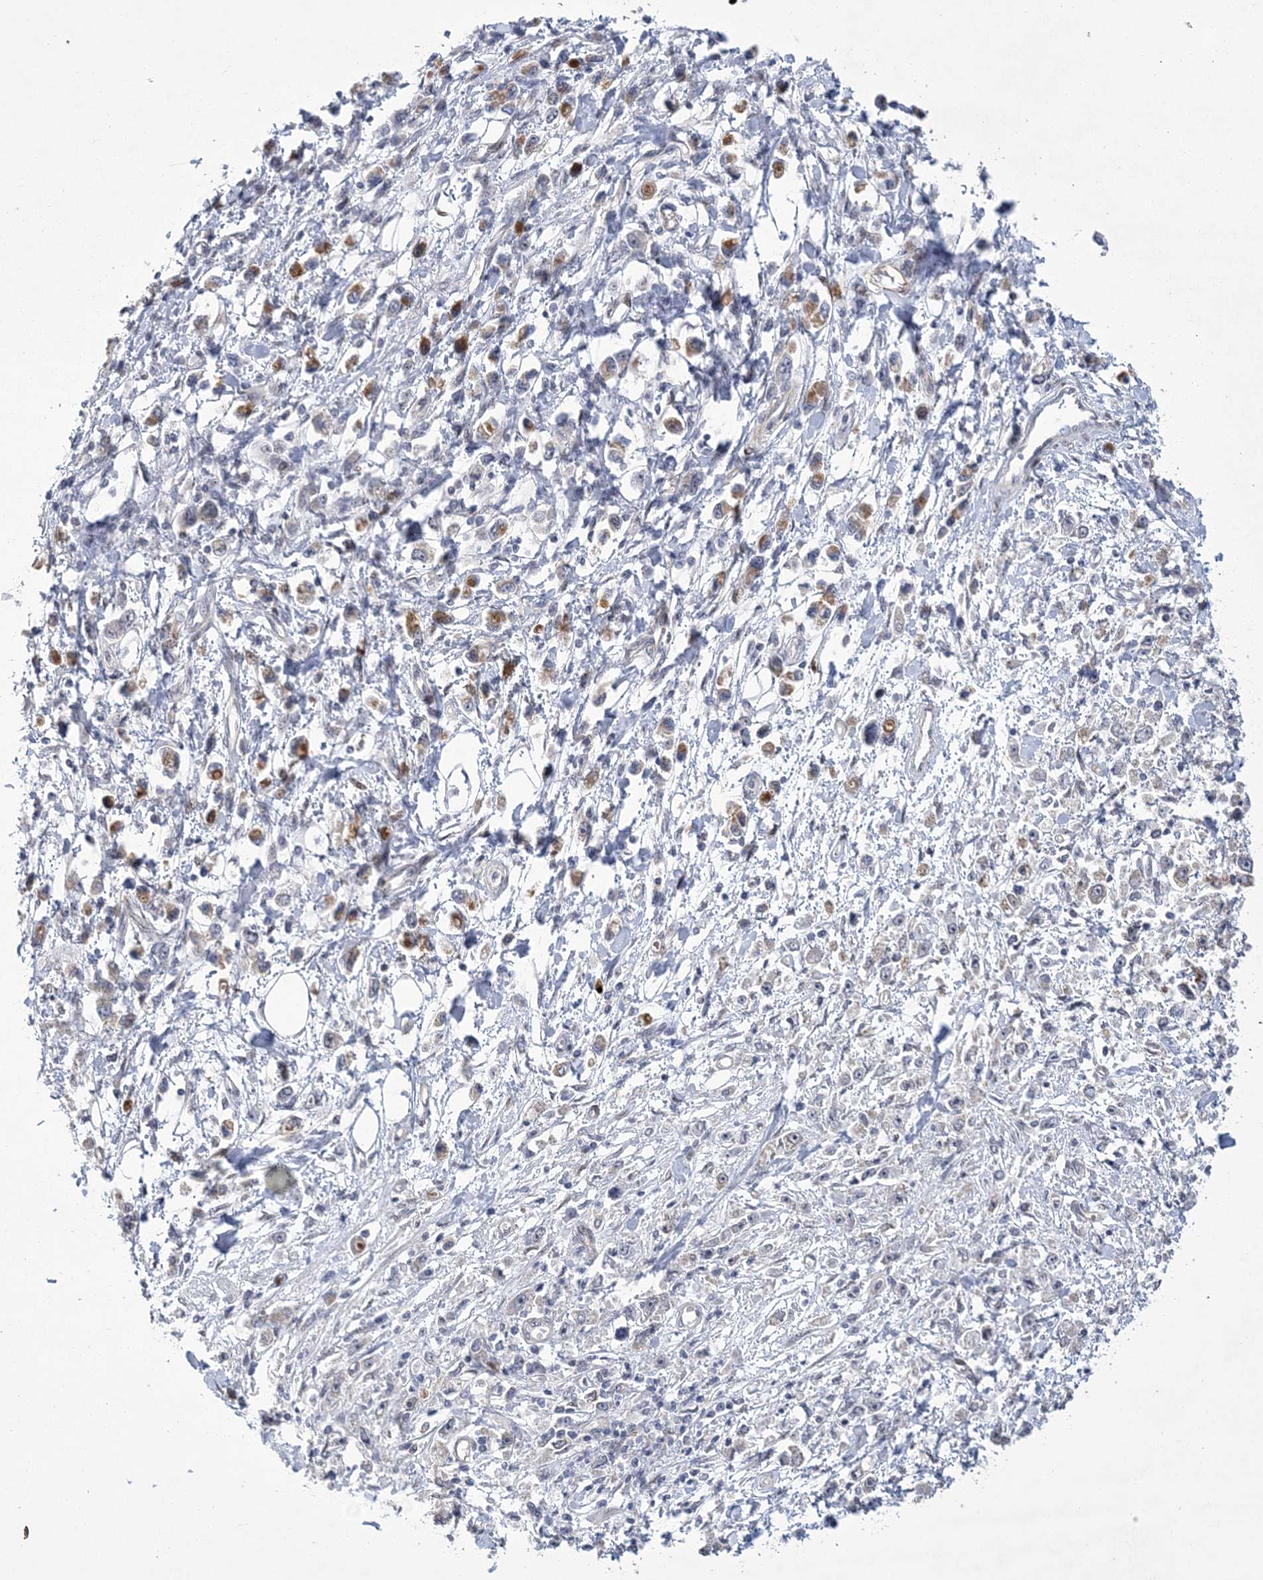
{"staining": {"intensity": "moderate", "quantity": "<25%", "location": "cytoplasmic/membranous,nuclear"}, "tissue": "stomach cancer", "cell_type": "Tumor cells", "image_type": "cancer", "snomed": [{"axis": "morphology", "description": "Adenocarcinoma, NOS"}, {"axis": "topography", "description": "Stomach"}], "caption": "High-power microscopy captured an IHC image of stomach cancer (adenocarcinoma), revealing moderate cytoplasmic/membranous and nuclear staining in about <25% of tumor cells.", "gene": "HOMEZ", "patient": {"sex": "female", "age": 59}}